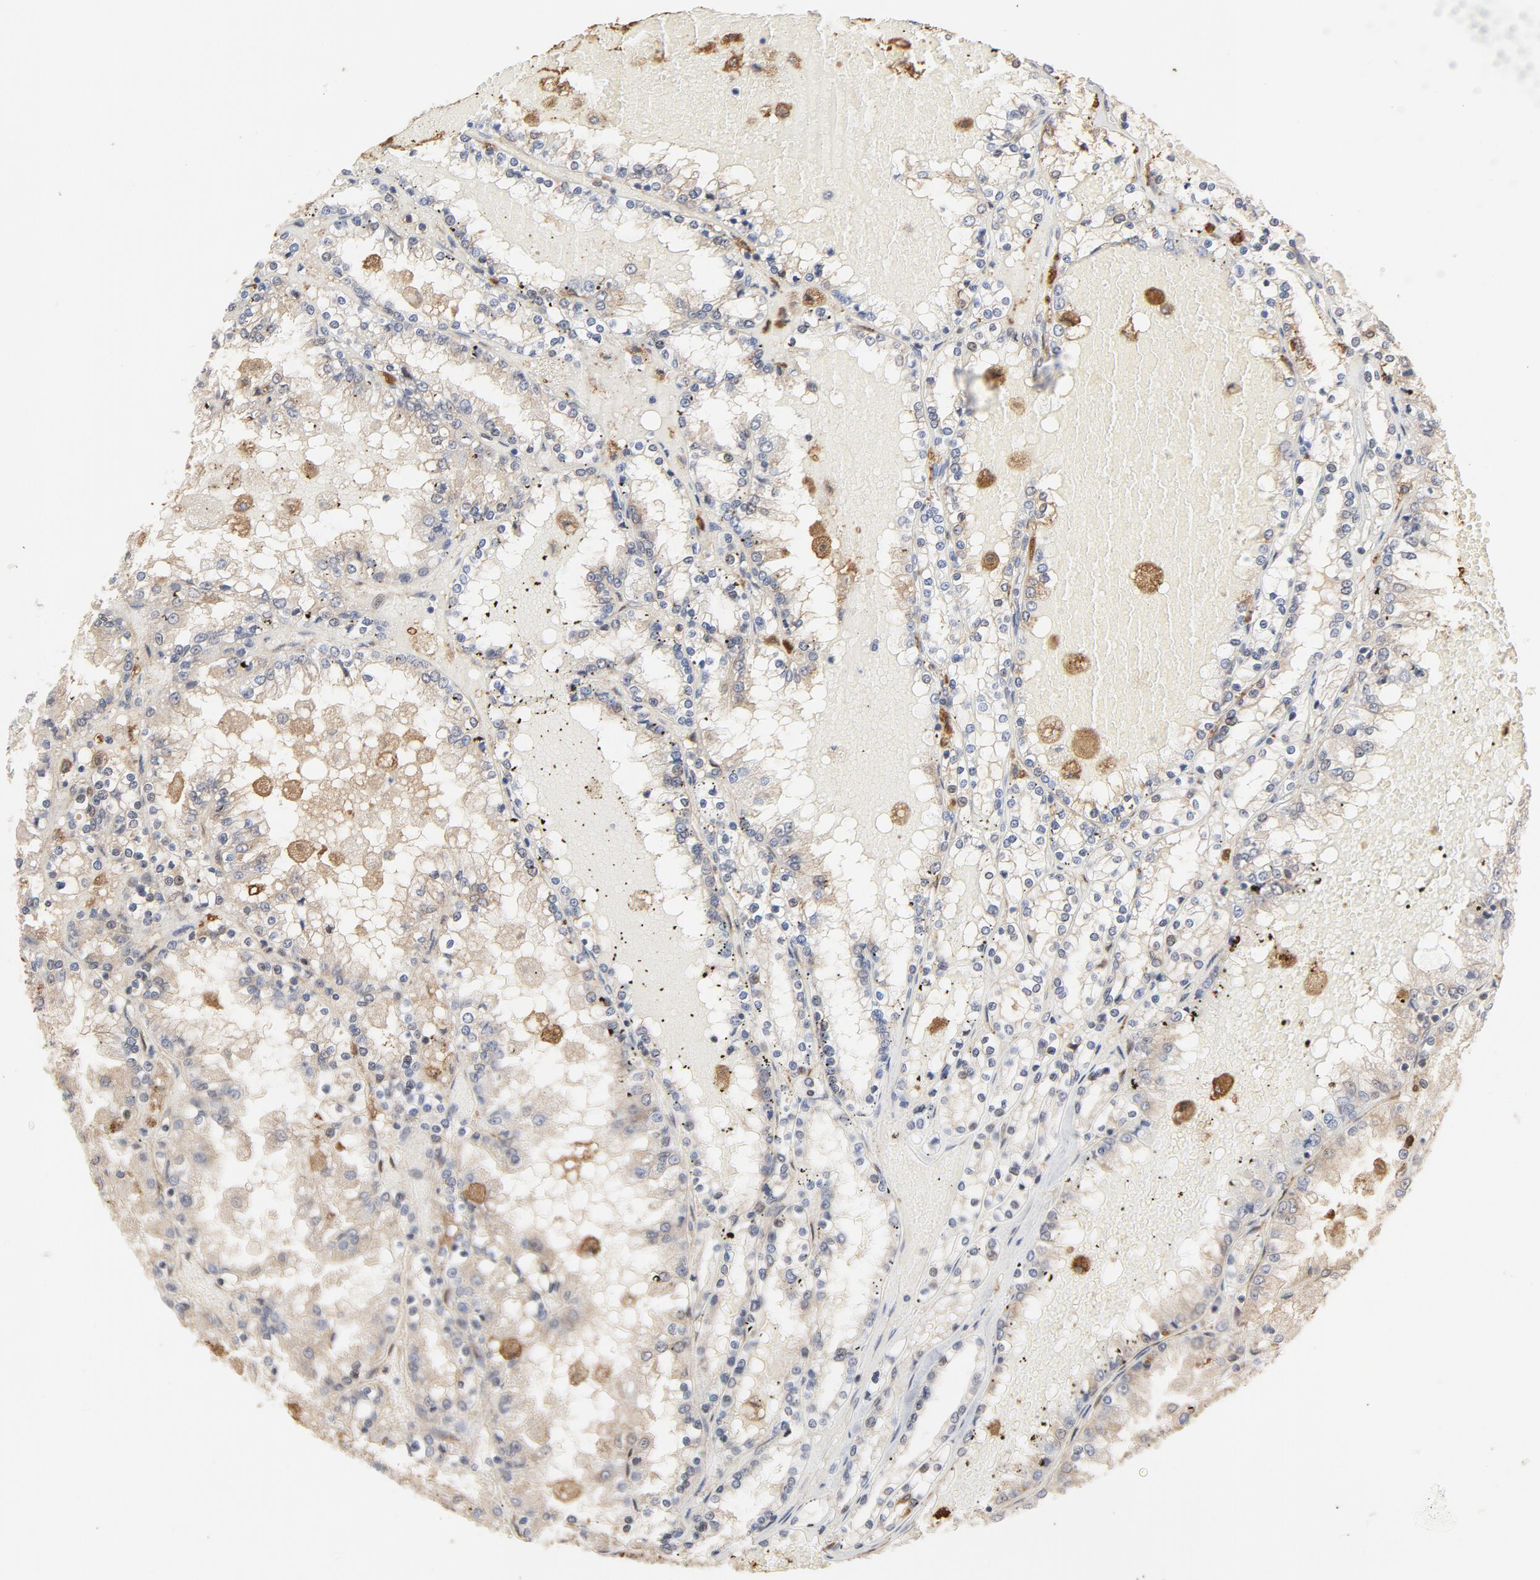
{"staining": {"intensity": "weak", "quantity": ">75%", "location": "cytoplasmic/membranous"}, "tissue": "renal cancer", "cell_type": "Tumor cells", "image_type": "cancer", "snomed": [{"axis": "morphology", "description": "Adenocarcinoma, NOS"}, {"axis": "topography", "description": "Kidney"}], "caption": "Brown immunohistochemical staining in human renal adenocarcinoma displays weak cytoplasmic/membranous staining in about >75% of tumor cells. (DAB = brown stain, brightfield microscopy at high magnification).", "gene": "RAPGEF4", "patient": {"sex": "female", "age": 56}}